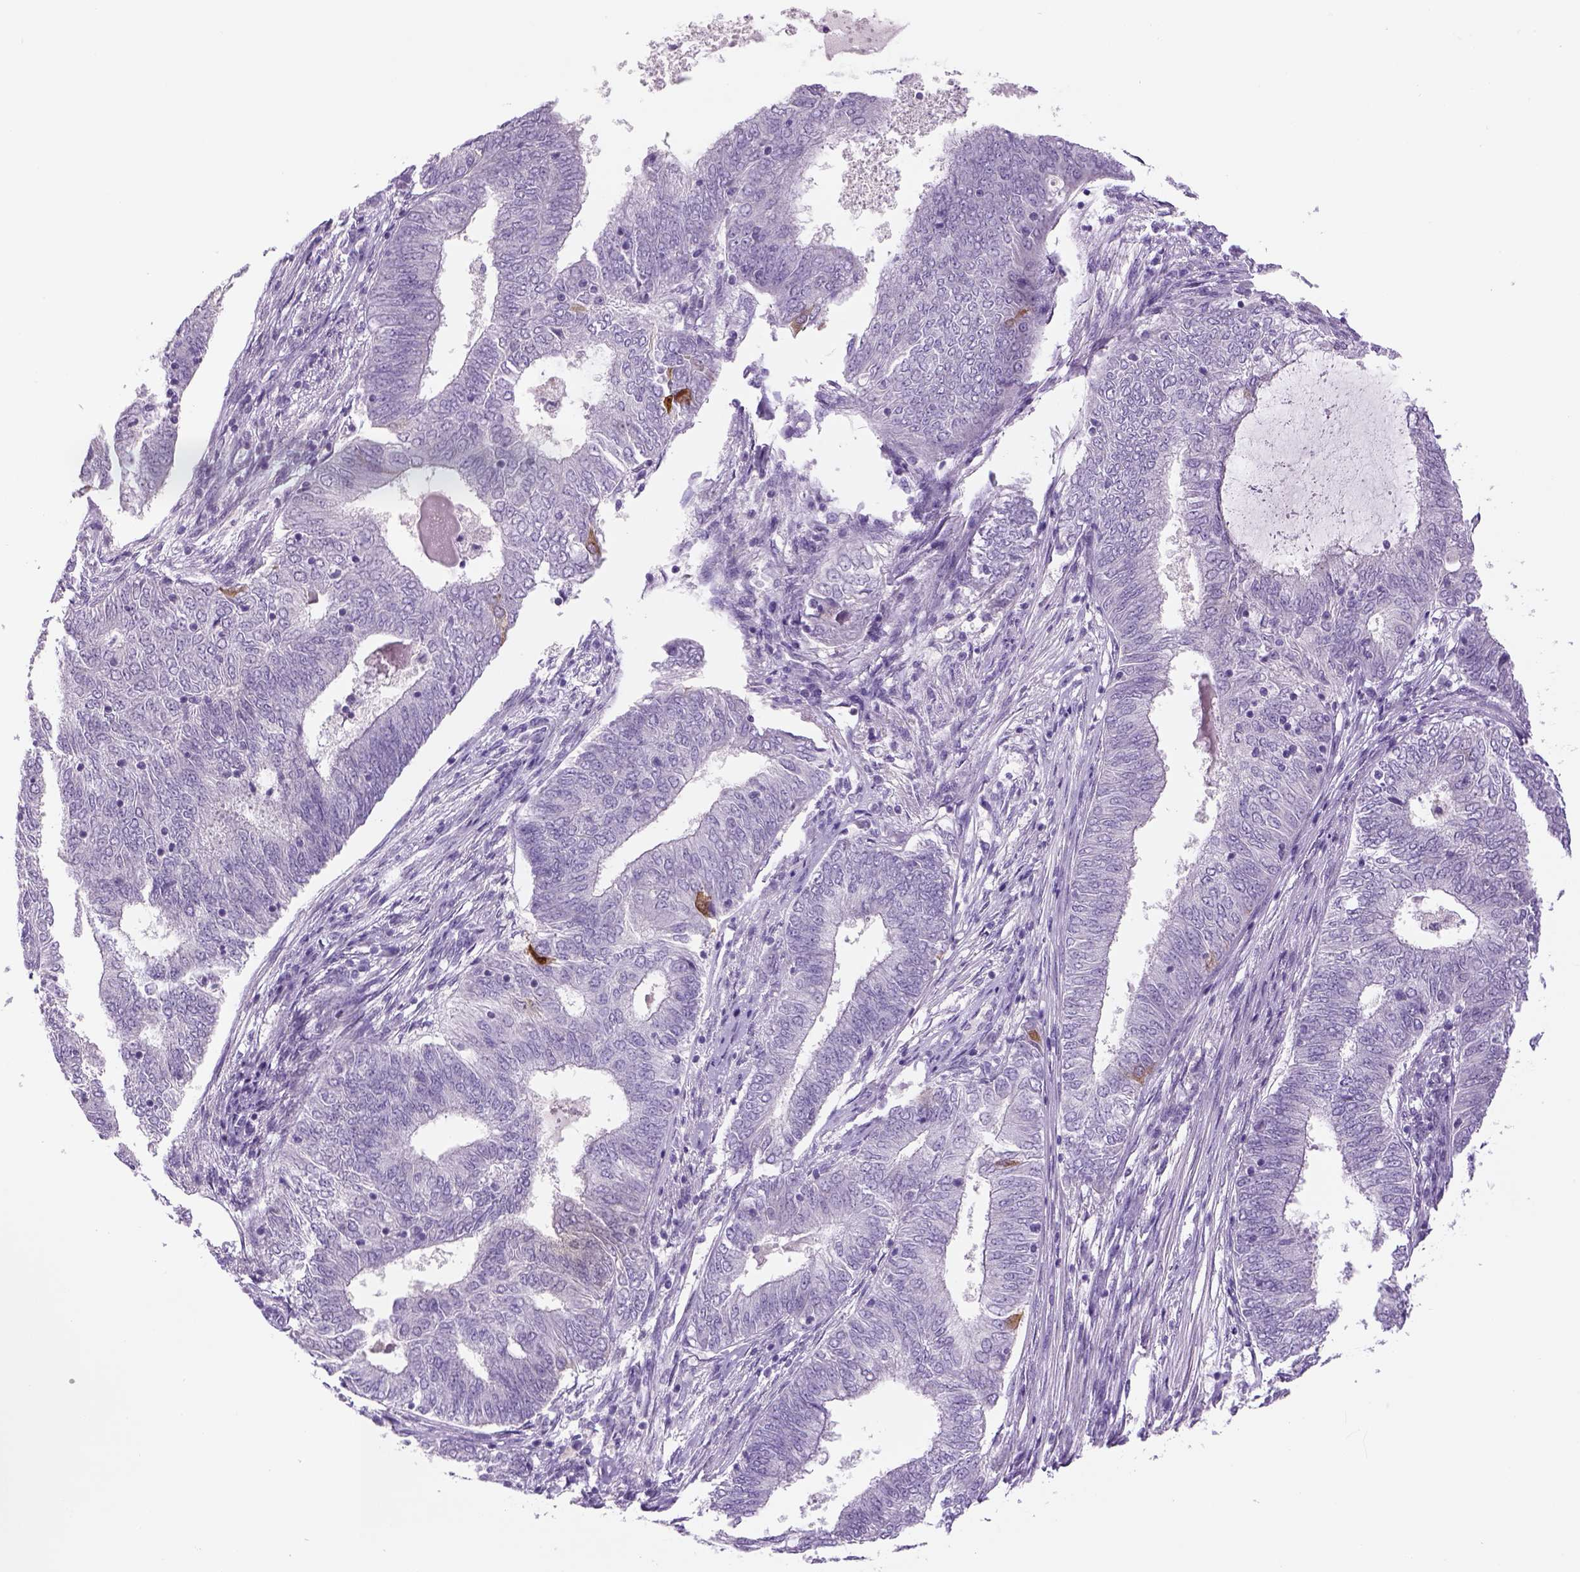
{"staining": {"intensity": "negative", "quantity": "none", "location": "none"}, "tissue": "endometrial cancer", "cell_type": "Tumor cells", "image_type": "cancer", "snomed": [{"axis": "morphology", "description": "Adenocarcinoma, NOS"}, {"axis": "topography", "description": "Endometrium"}], "caption": "DAB (3,3'-diaminobenzidine) immunohistochemical staining of adenocarcinoma (endometrial) demonstrates no significant positivity in tumor cells. (DAB IHC visualized using brightfield microscopy, high magnification).", "gene": "DBH", "patient": {"sex": "female", "age": 62}}